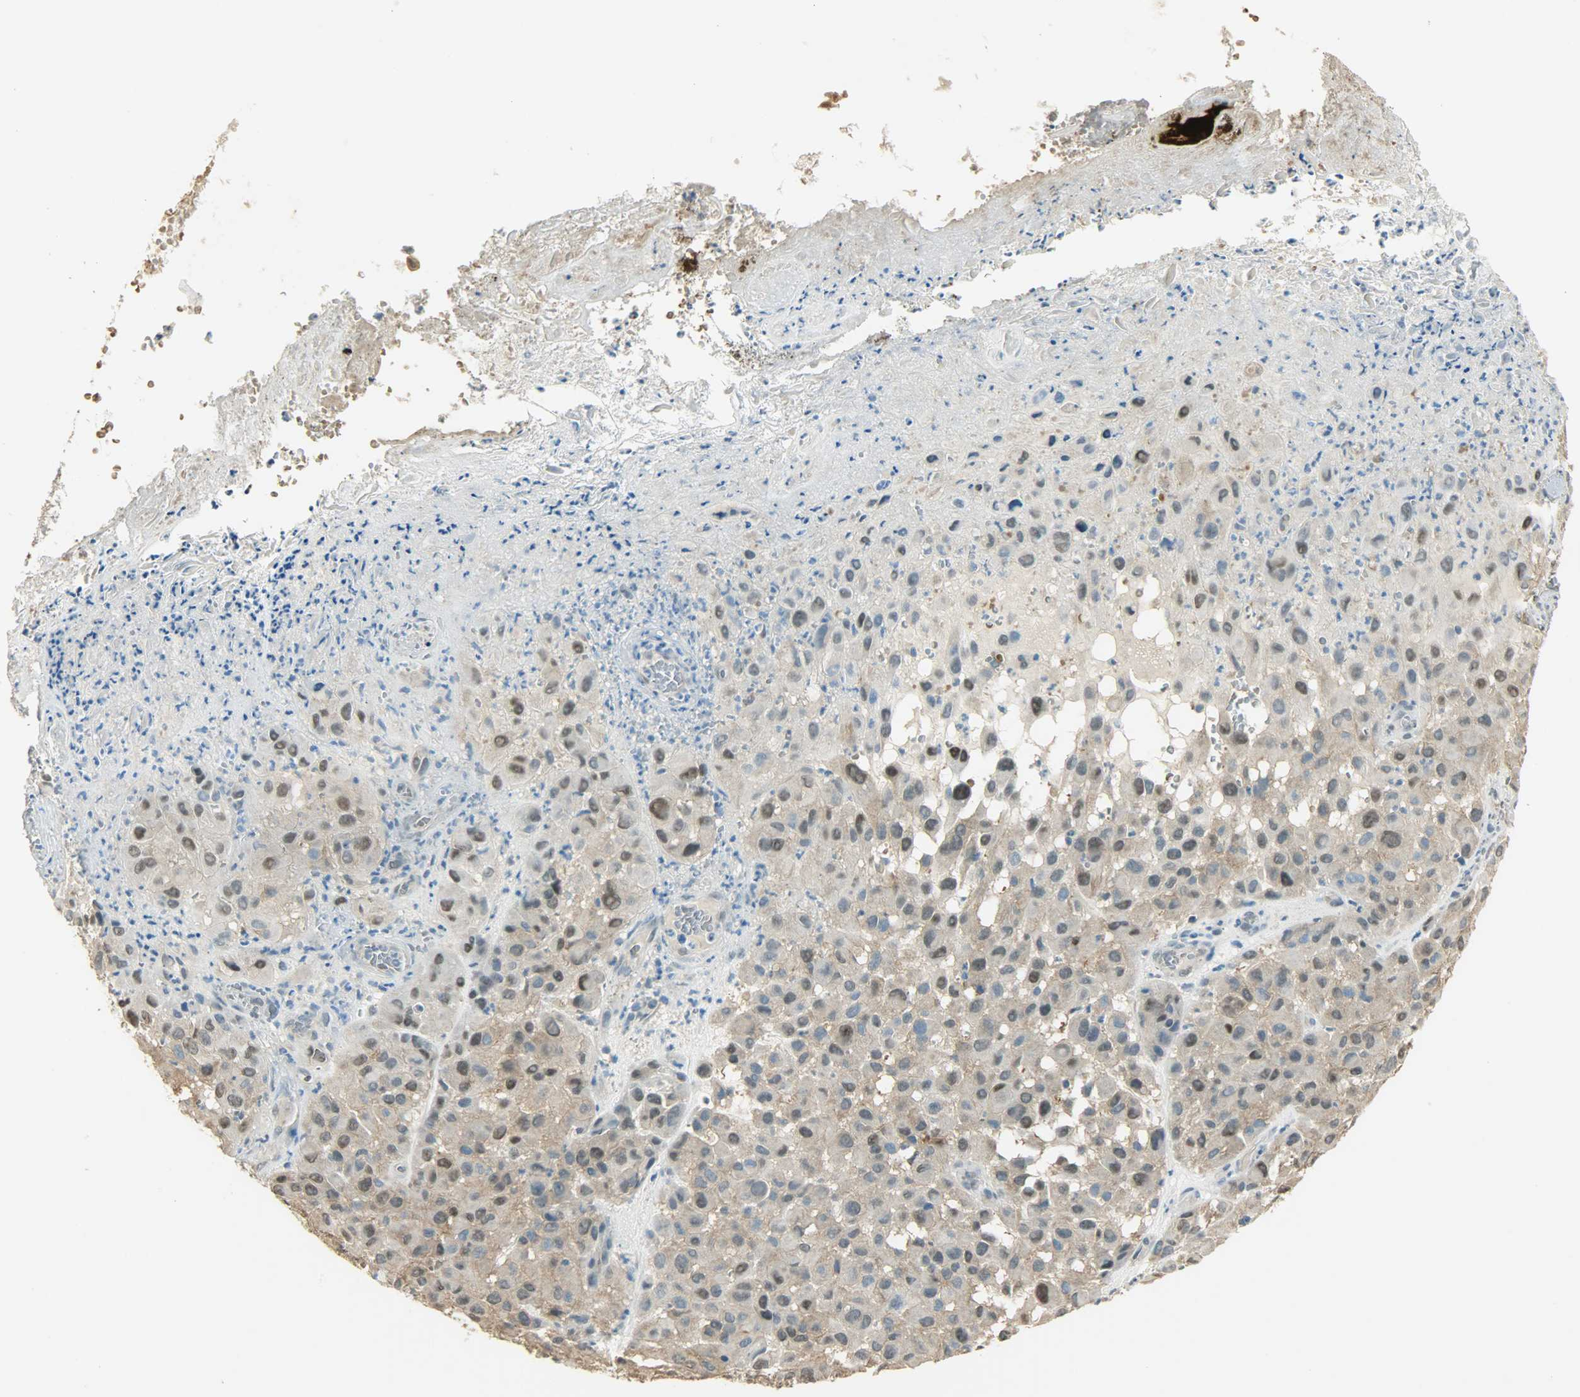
{"staining": {"intensity": "moderate", "quantity": ">75%", "location": "nuclear"}, "tissue": "melanoma", "cell_type": "Tumor cells", "image_type": "cancer", "snomed": [{"axis": "morphology", "description": "Malignant melanoma, NOS"}, {"axis": "topography", "description": "Skin"}], "caption": "Immunohistochemical staining of melanoma shows medium levels of moderate nuclear expression in approximately >75% of tumor cells.", "gene": "PRMT5", "patient": {"sex": "female", "age": 21}}